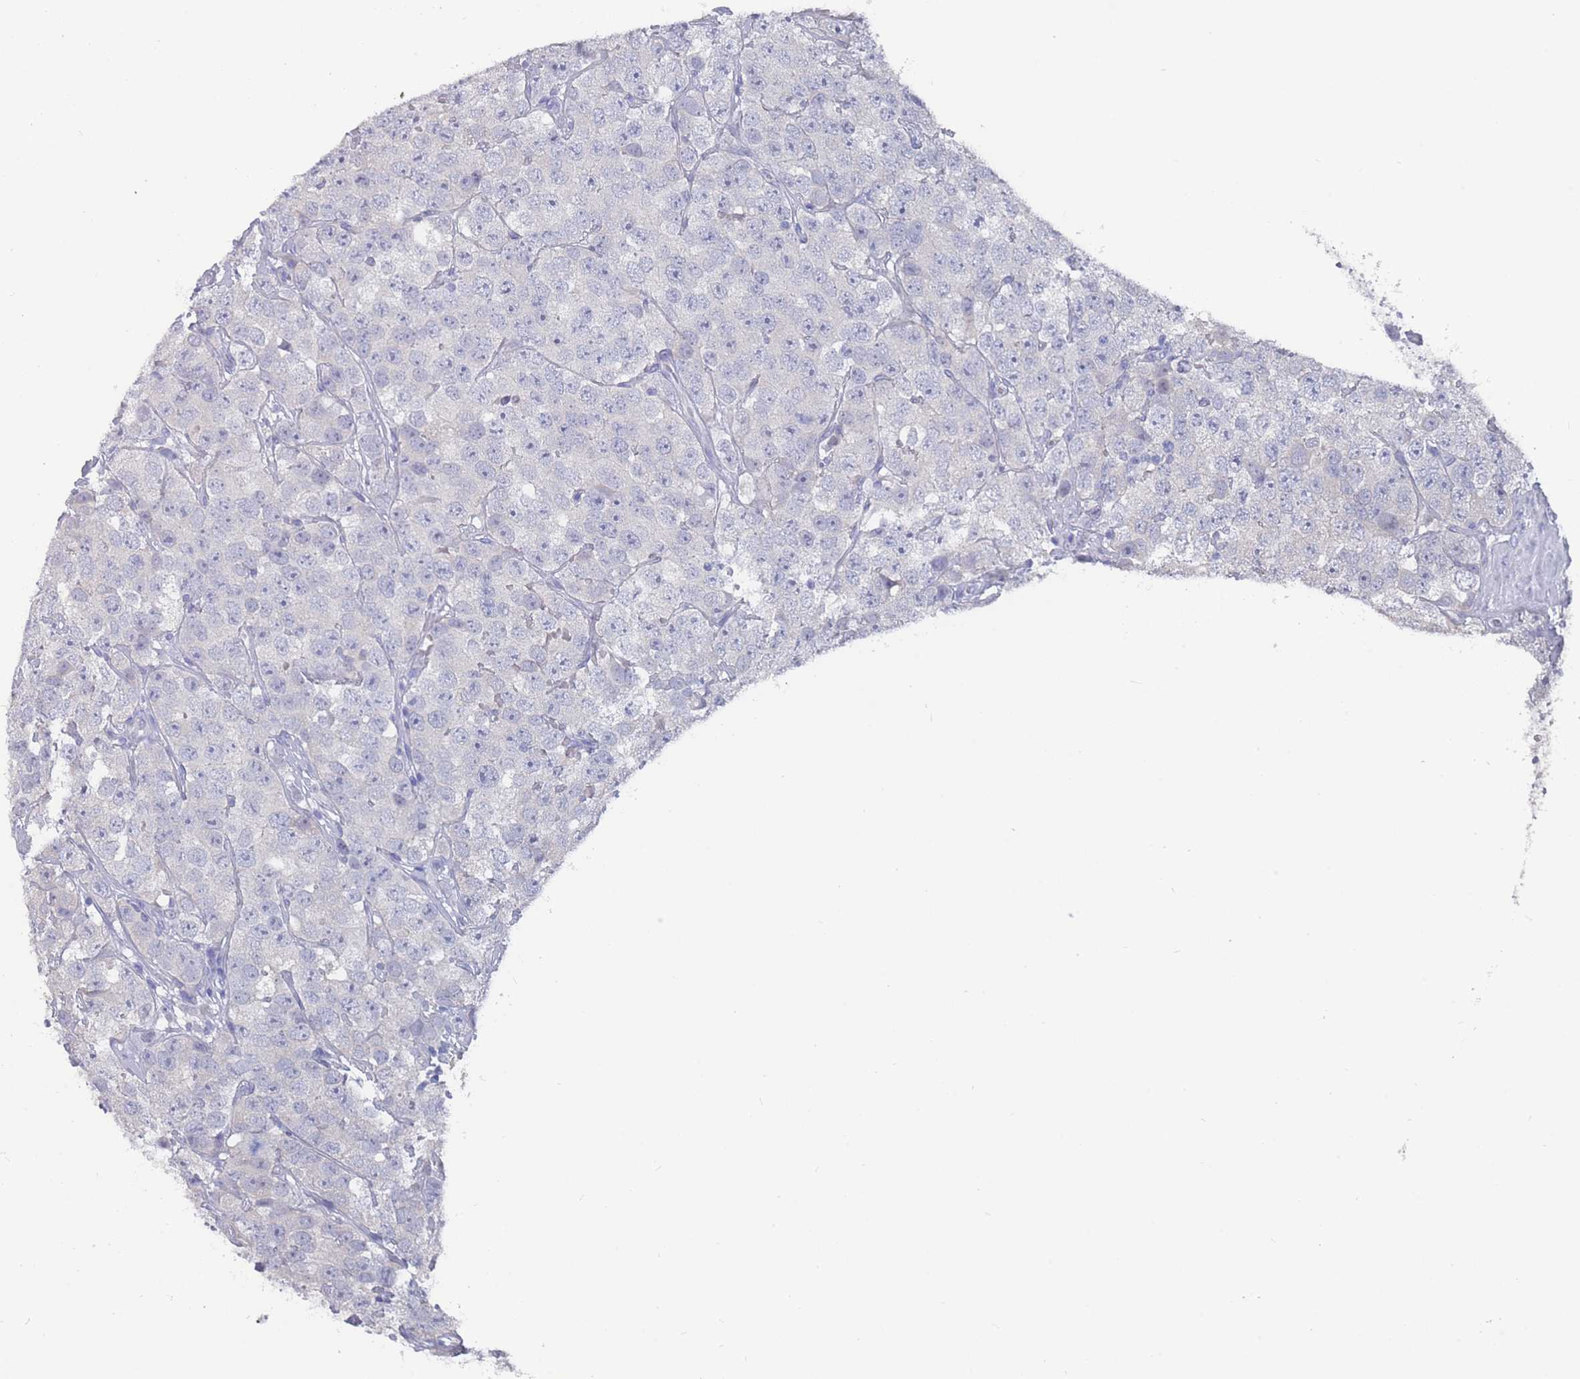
{"staining": {"intensity": "negative", "quantity": "none", "location": "none"}, "tissue": "testis cancer", "cell_type": "Tumor cells", "image_type": "cancer", "snomed": [{"axis": "morphology", "description": "Seminoma, NOS"}, {"axis": "topography", "description": "Testis"}], "caption": "Immunohistochemistry of testis cancer demonstrates no expression in tumor cells.", "gene": "CYP51A1", "patient": {"sex": "male", "age": 28}}